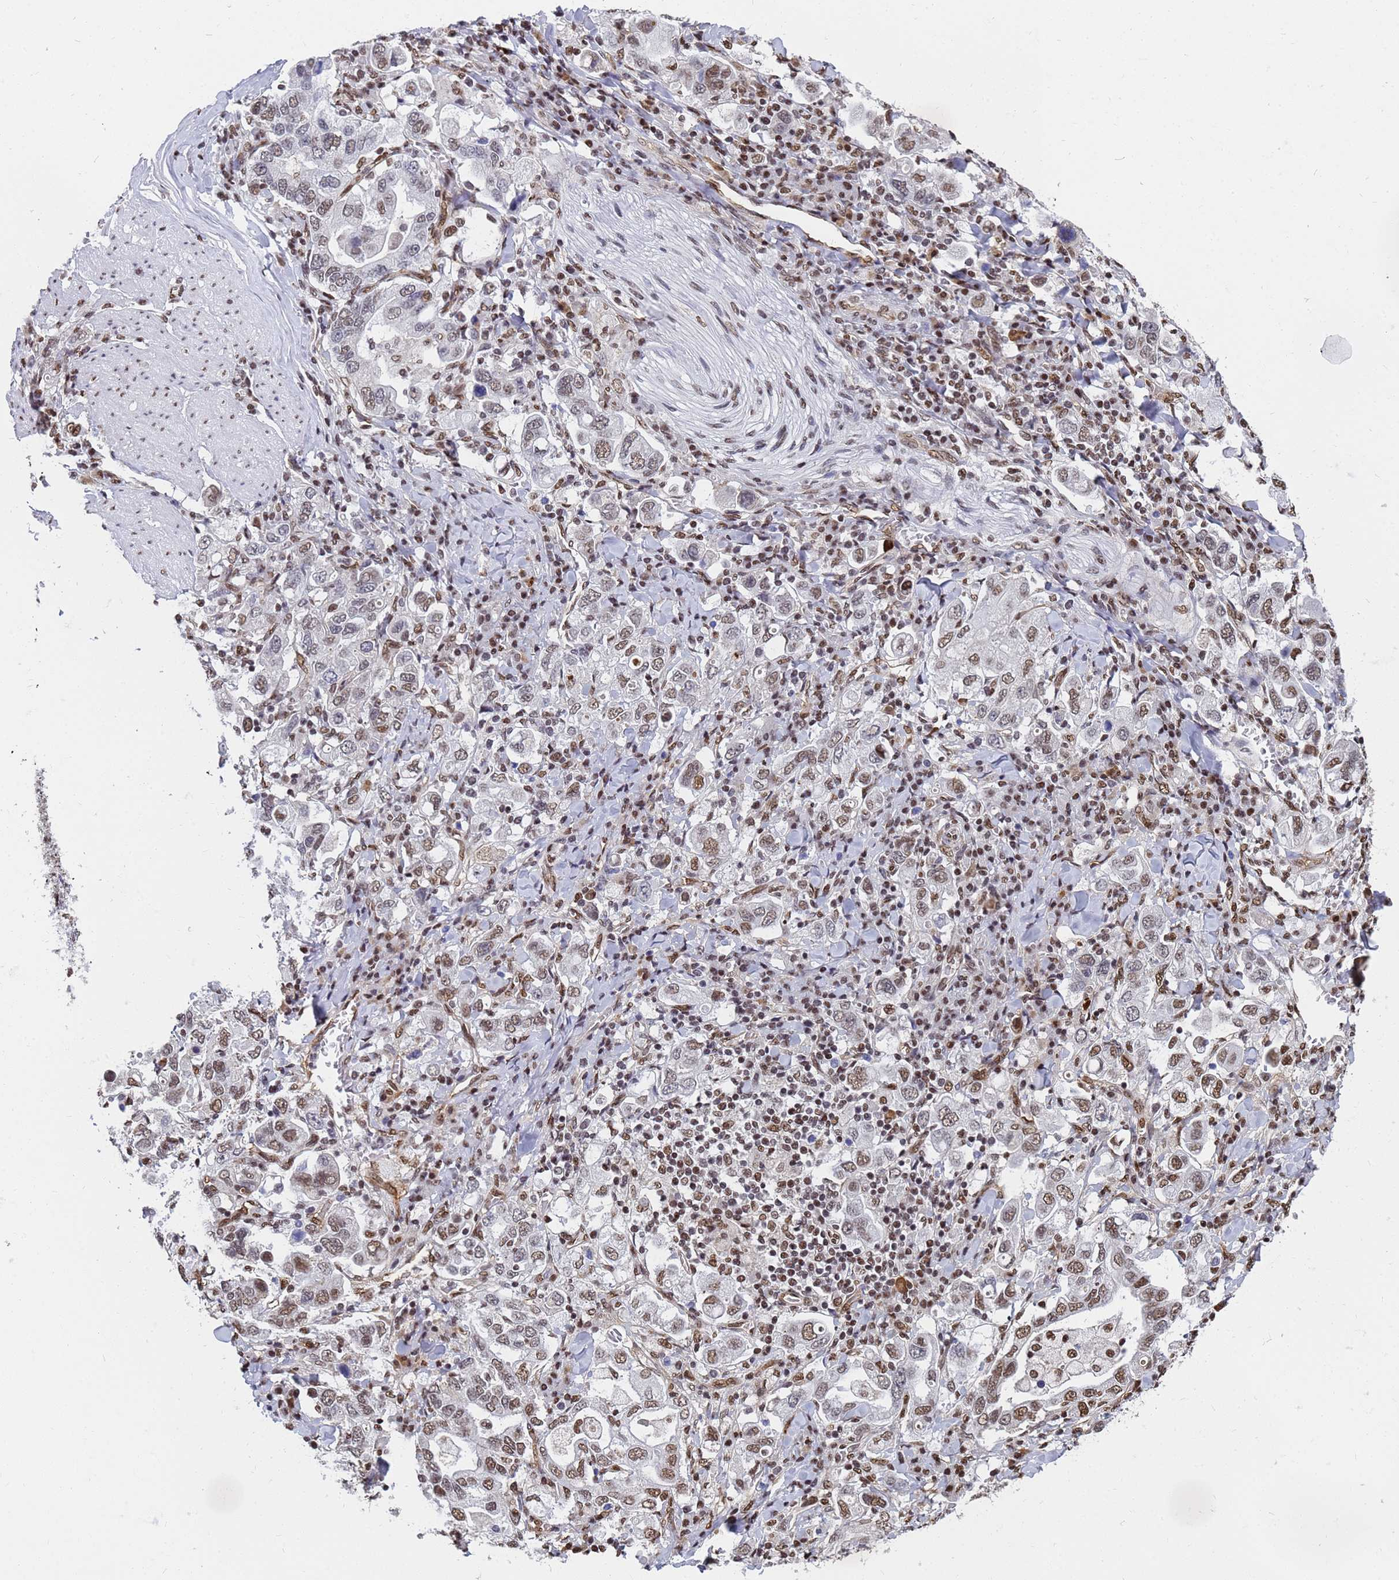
{"staining": {"intensity": "moderate", "quantity": ">75%", "location": "nuclear"}, "tissue": "stomach cancer", "cell_type": "Tumor cells", "image_type": "cancer", "snomed": [{"axis": "morphology", "description": "Adenocarcinoma, NOS"}, {"axis": "topography", "description": "Stomach, upper"}], "caption": "Human stomach cancer (adenocarcinoma) stained with a protein marker demonstrates moderate staining in tumor cells.", "gene": "RAVER2", "patient": {"sex": "male", "age": 62}}